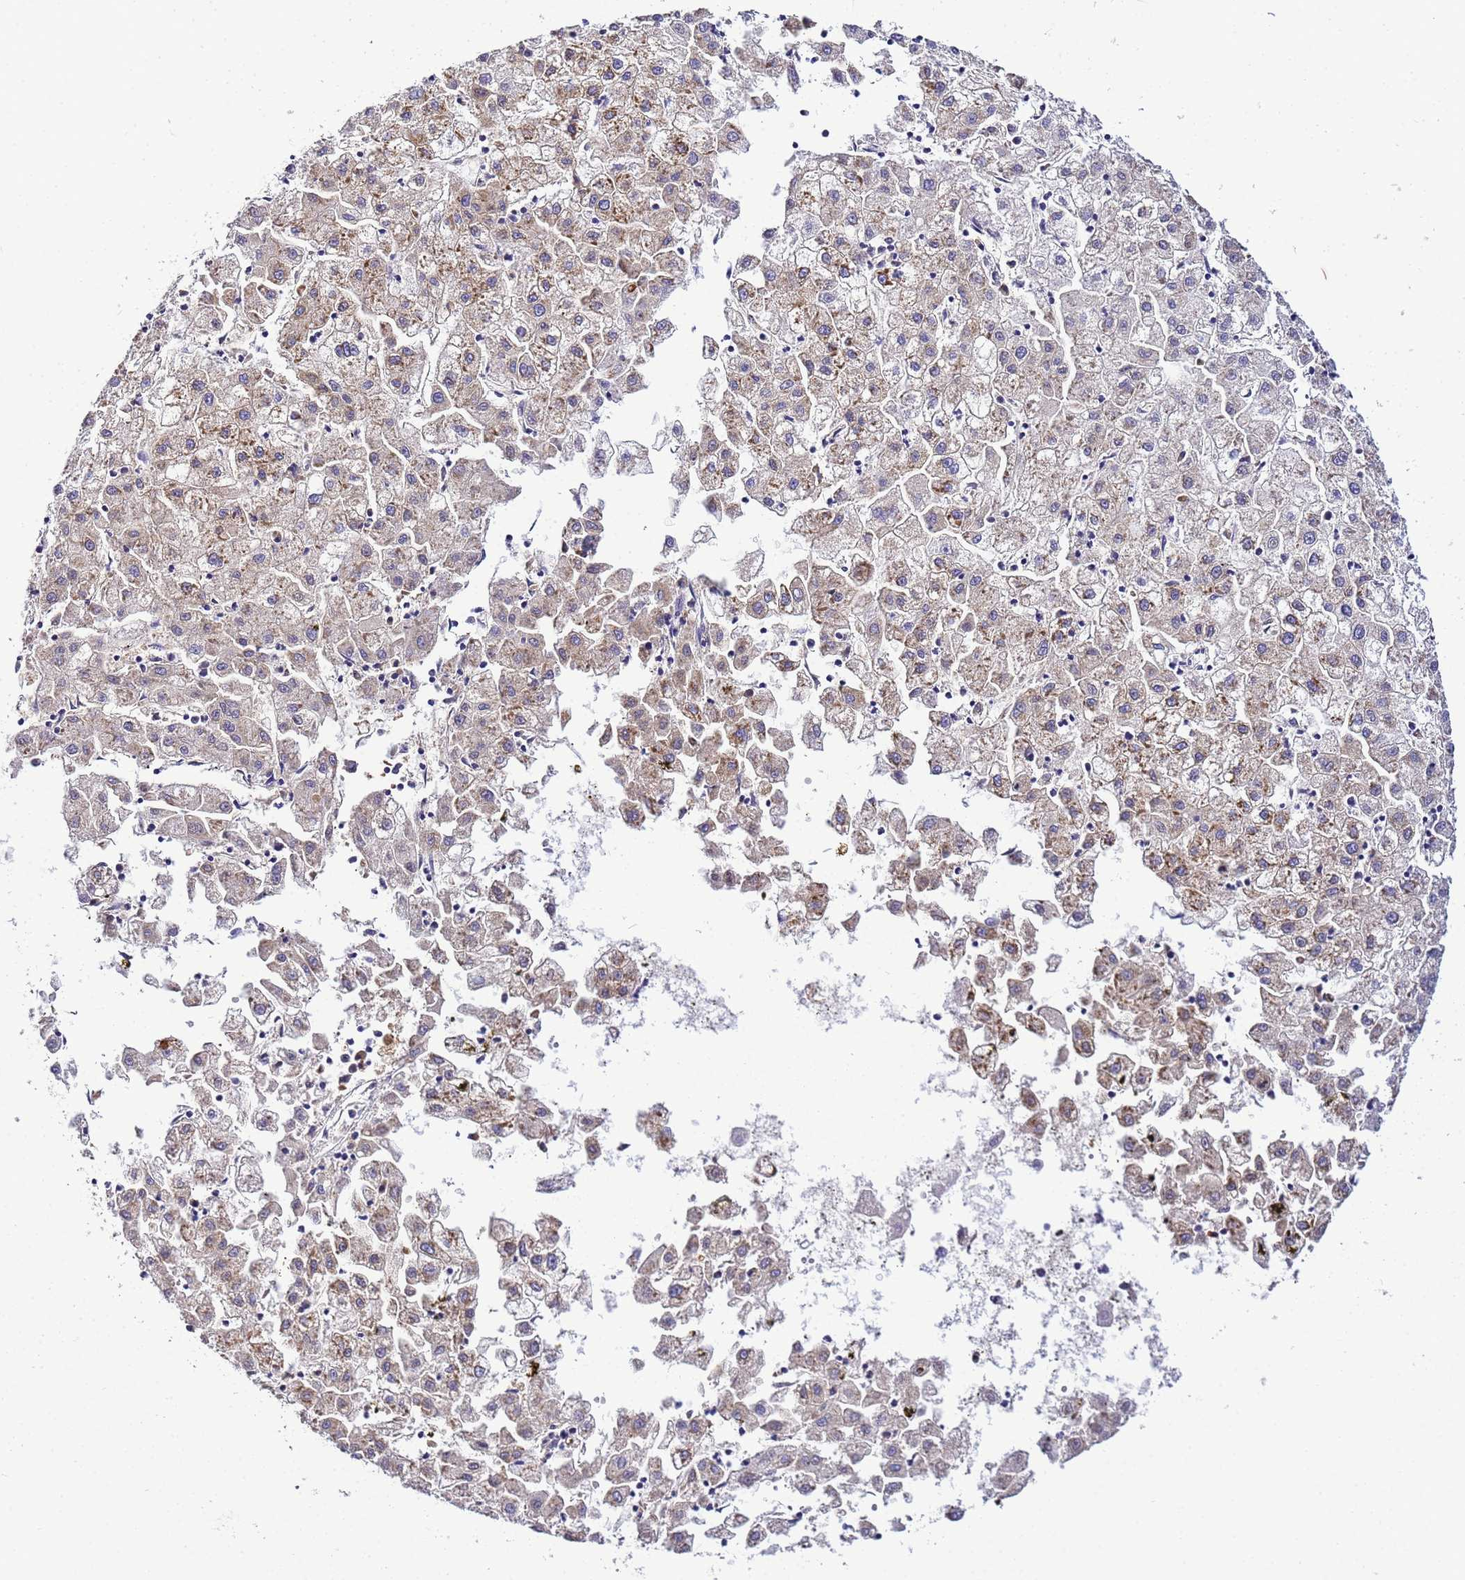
{"staining": {"intensity": "weak", "quantity": "<25%", "location": "cytoplasmic/membranous"}, "tissue": "liver cancer", "cell_type": "Tumor cells", "image_type": "cancer", "snomed": [{"axis": "morphology", "description": "Carcinoma, Hepatocellular, NOS"}, {"axis": "topography", "description": "Liver"}], "caption": "IHC photomicrograph of human liver hepatocellular carcinoma stained for a protein (brown), which exhibits no positivity in tumor cells.", "gene": "NARS1", "patient": {"sex": "male", "age": 72}}